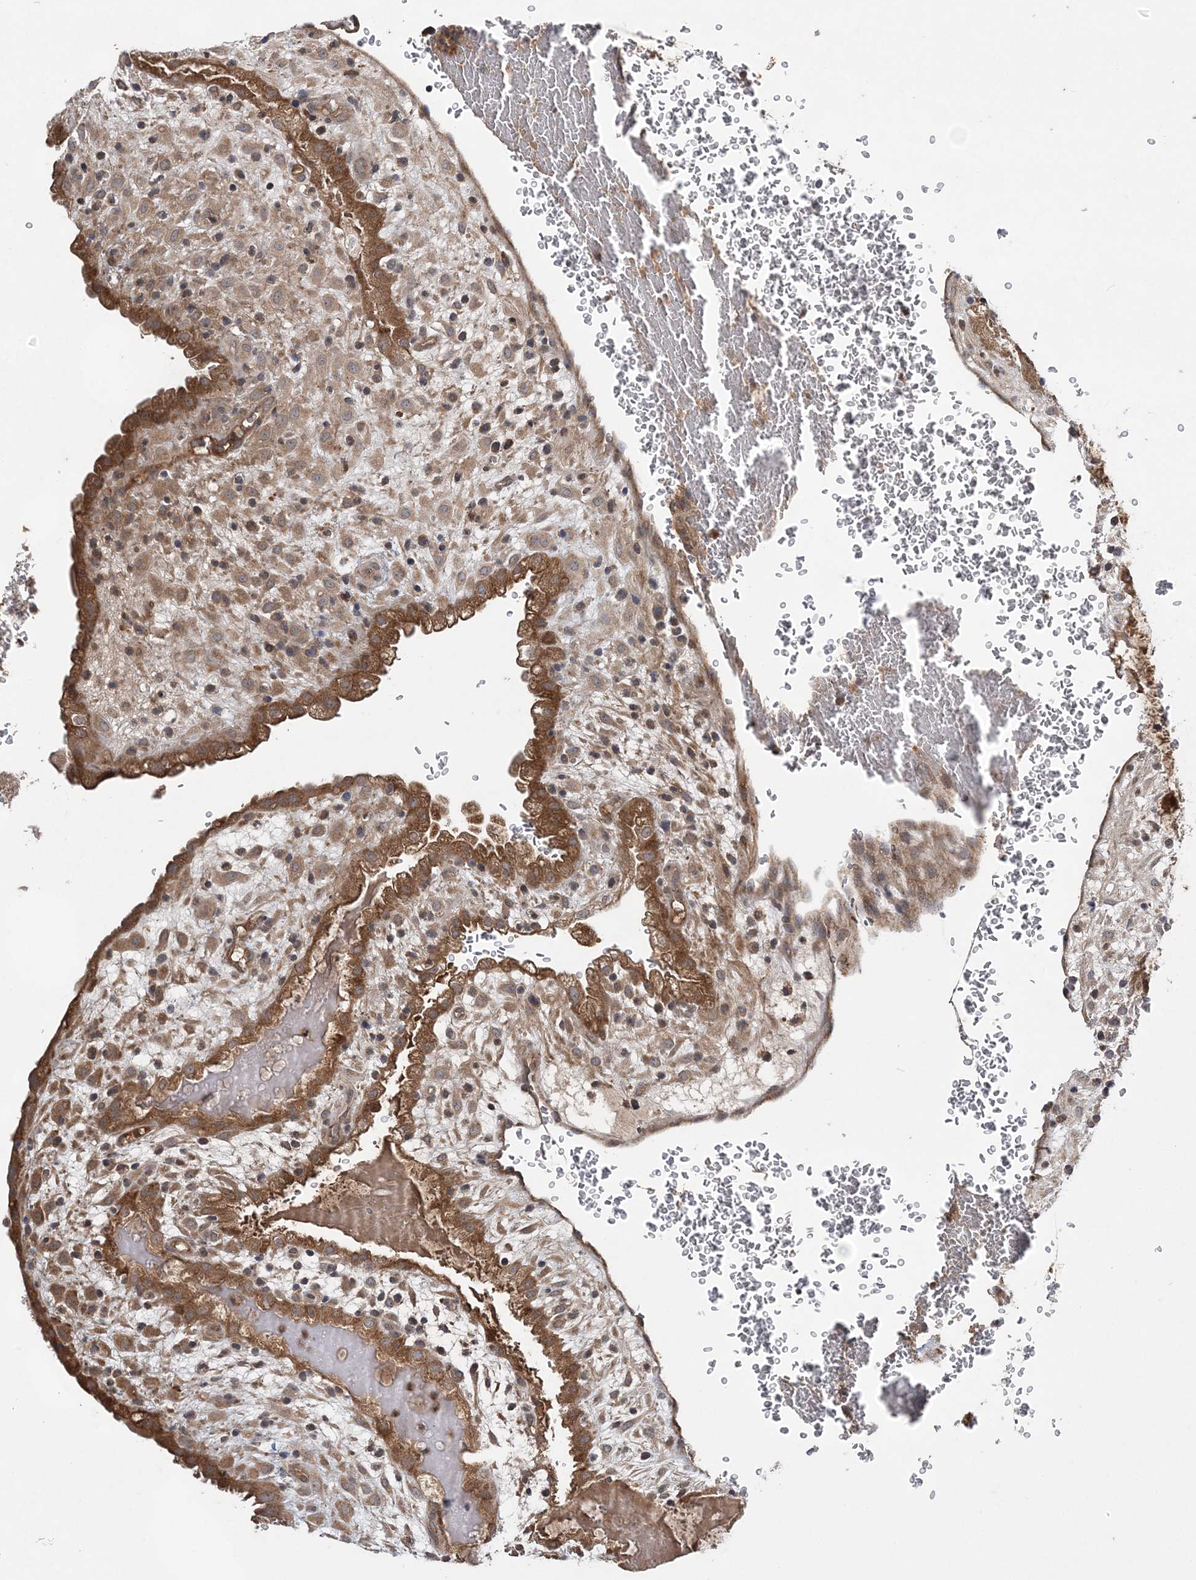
{"staining": {"intensity": "weak", "quantity": ">75%", "location": "cytoplasmic/membranous"}, "tissue": "placenta", "cell_type": "Decidual cells", "image_type": "normal", "snomed": [{"axis": "morphology", "description": "Normal tissue, NOS"}, {"axis": "topography", "description": "Placenta"}], "caption": "This micrograph shows IHC staining of unremarkable human placenta, with low weak cytoplasmic/membranous positivity in approximately >75% of decidual cells.", "gene": "HMGCS1", "patient": {"sex": "female", "age": 35}}